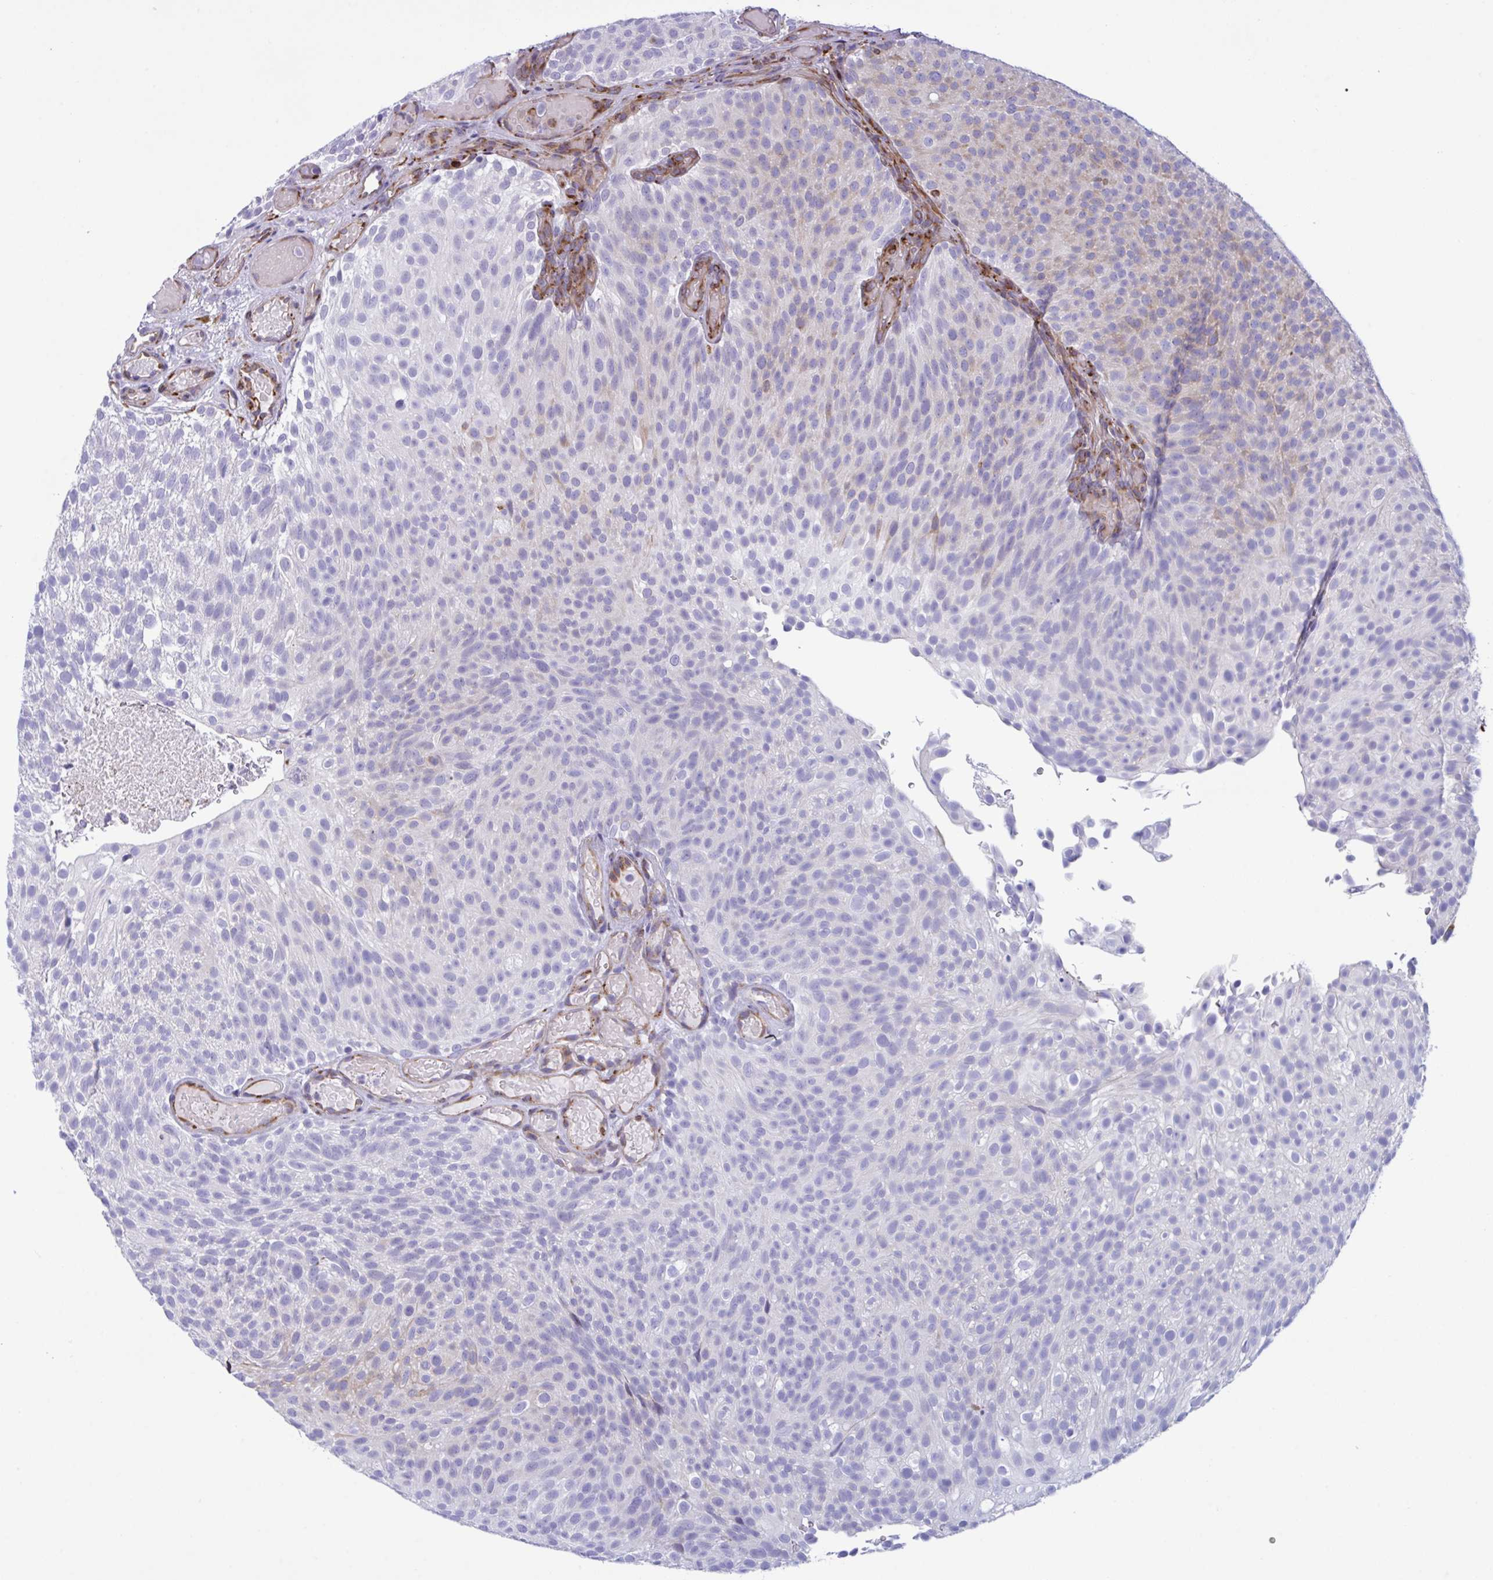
{"staining": {"intensity": "negative", "quantity": "none", "location": "none"}, "tissue": "urothelial cancer", "cell_type": "Tumor cells", "image_type": "cancer", "snomed": [{"axis": "morphology", "description": "Urothelial carcinoma, Low grade"}, {"axis": "topography", "description": "Urinary bladder"}], "caption": "Urothelial cancer was stained to show a protein in brown. There is no significant positivity in tumor cells.", "gene": "PEAK3", "patient": {"sex": "male", "age": 78}}